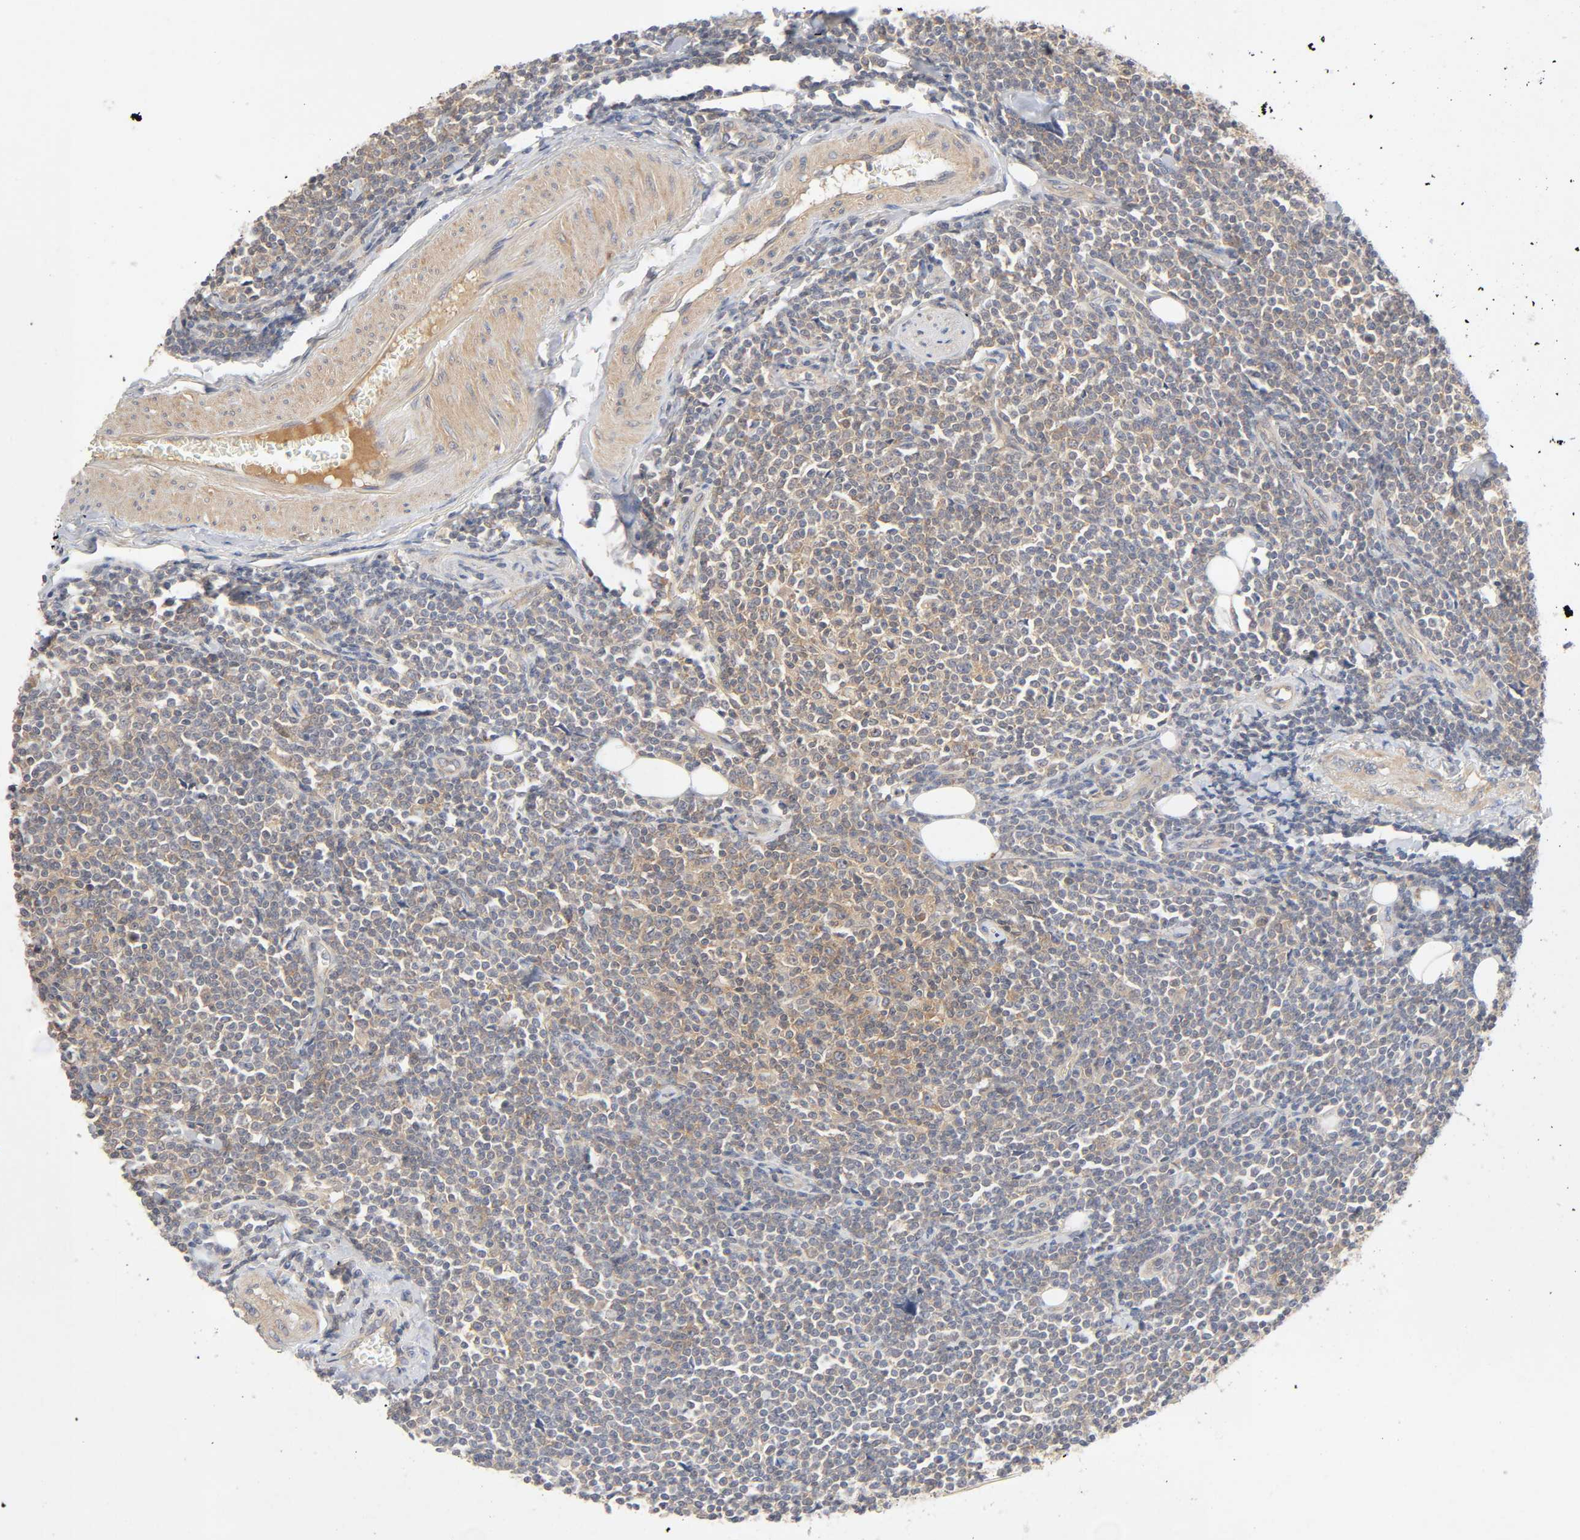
{"staining": {"intensity": "moderate", "quantity": ">75%", "location": "cytoplasmic/membranous"}, "tissue": "lymphoma", "cell_type": "Tumor cells", "image_type": "cancer", "snomed": [{"axis": "morphology", "description": "Malignant lymphoma, non-Hodgkin's type, Low grade"}, {"axis": "topography", "description": "Soft tissue"}], "caption": "Tumor cells show medium levels of moderate cytoplasmic/membranous staining in about >75% of cells in low-grade malignant lymphoma, non-Hodgkin's type.", "gene": "CPB2", "patient": {"sex": "male", "age": 92}}